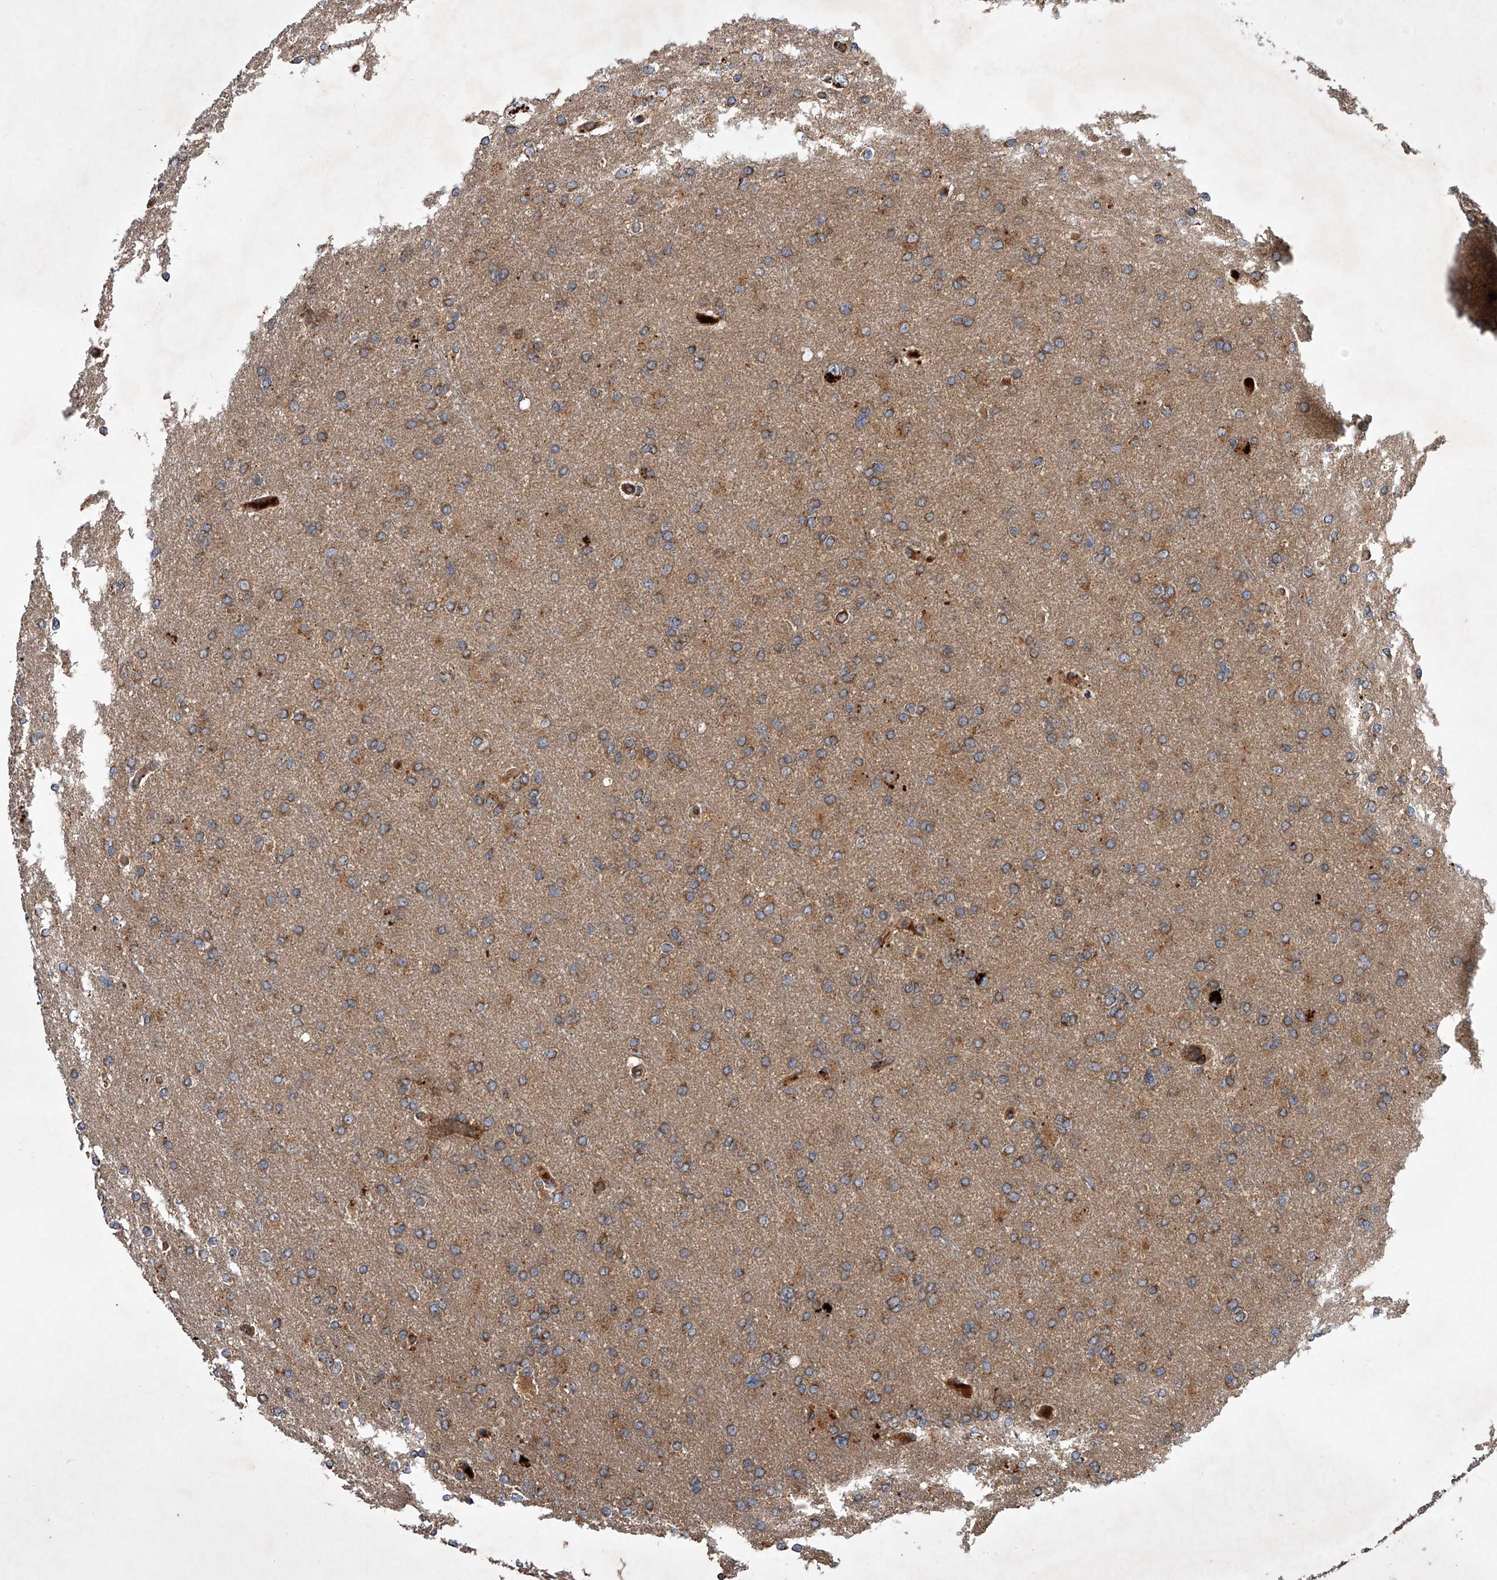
{"staining": {"intensity": "moderate", "quantity": ">75%", "location": "cytoplasmic/membranous"}, "tissue": "glioma", "cell_type": "Tumor cells", "image_type": "cancer", "snomed": [{"axis": "morphology", "description": "Glioma, malignant, High grade"}, {"axis": "topography", "description": "Cerebral cortex"}], "caption": "High-magnification brightfield microscopy of glioma stained with DAB (3,3'-diaminobenzidine) (brown) and counterstained with hematoxylin (blue). tumor cells exhibit moderate cytoplasmic/membranous expression is identified in approximately>75% of cells. (Brightfield microscopy of DAB IHC at high magnification).", "gene": "USP47", "patient": {"sex": "female", "age": 36}}